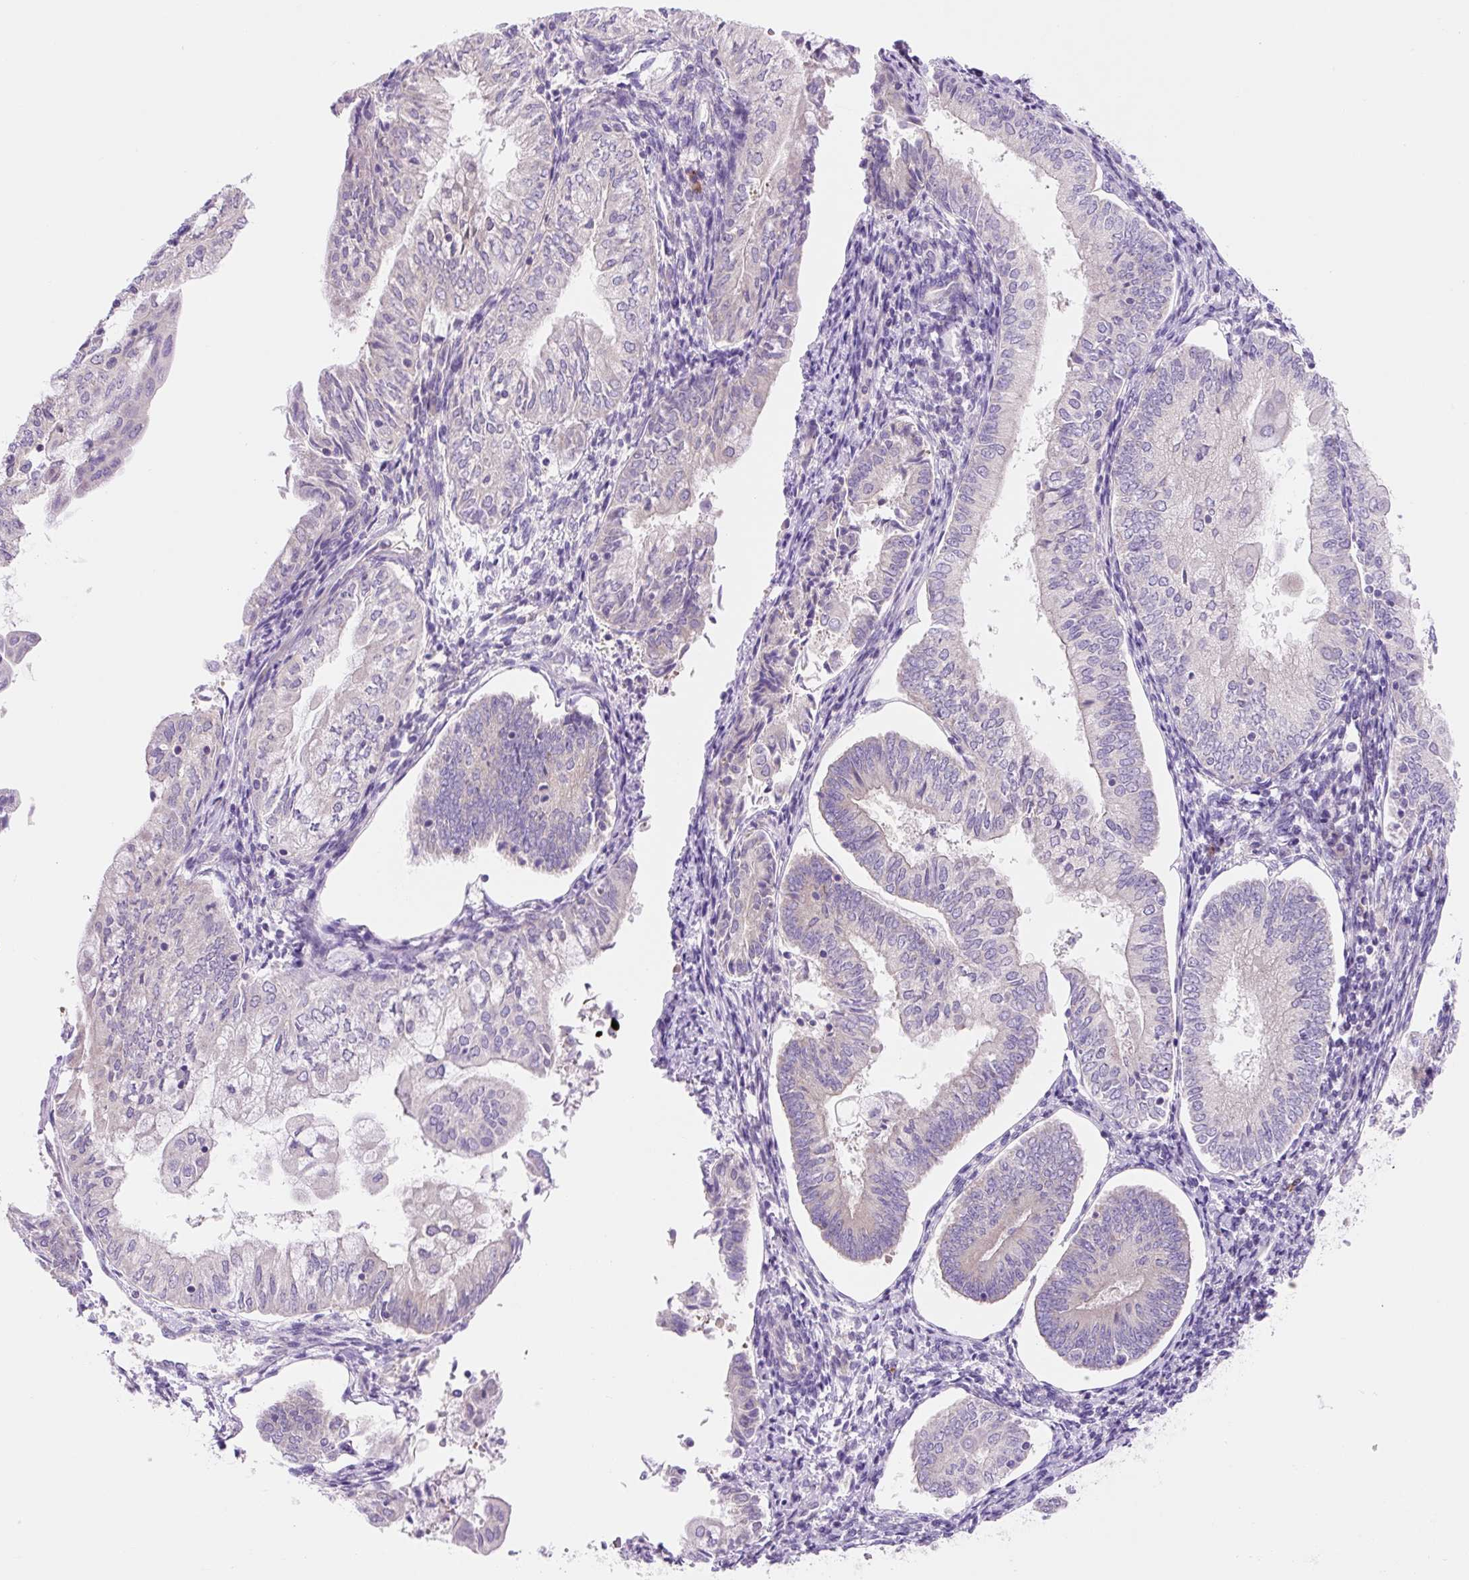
{"staining": {"intensity": "negative", "quantity": "none", "location": "none"}, "tissue": "endometrial cancer", "cell_type": "Tumor cells", "image_type": "cancer", "snomed": [{"axis": "morphology", "description": "Adenocarcinoma, NOS"}, {"axis": "topography", "description": "Endometrium"}], "caption": "Endometrial cancer (adenocarcinoma) was stained to show a protein in brown. There is no significant positivity in tumor cells.", "gene": "CELF6", "patient": {"sex": "female", "age": 55}}